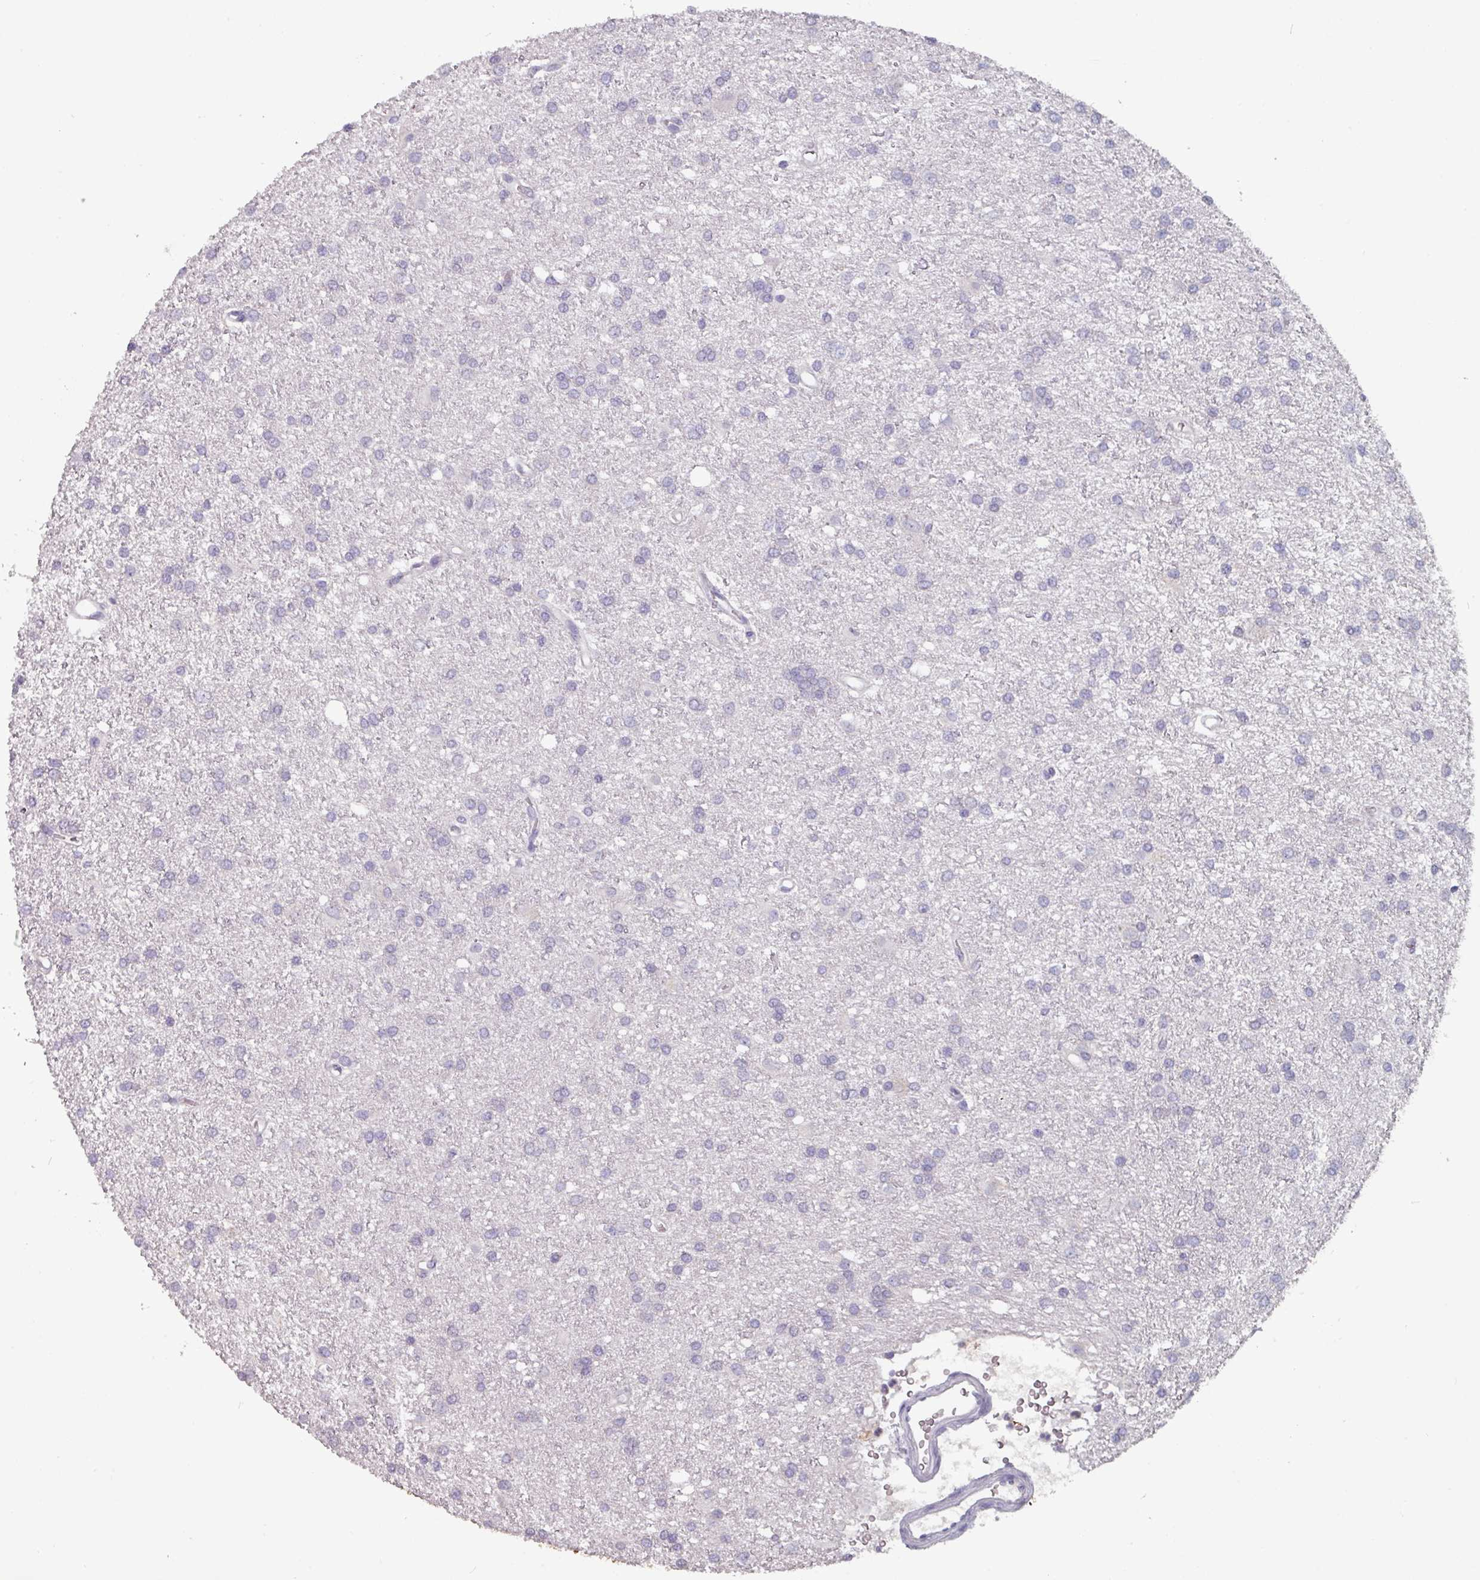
{"staining": {"intensity": "negative", "quantity": "none", "location": "none"}, "tissue": "glioma", "cell_type": "Tumor cells", "image_type": "cancer", "snomed": [{"axis": "morphology", "description": "Glioma, malignant, High grade"}, {"axis": "topography", "description": "Brain"}], "caption": "Human glioma stained for a protein using immunohistochemistry (IHC) shows no expression in tumor cells.", "gene": "PRAMEF8", "patient": {"sex": "female", "age": 50}}